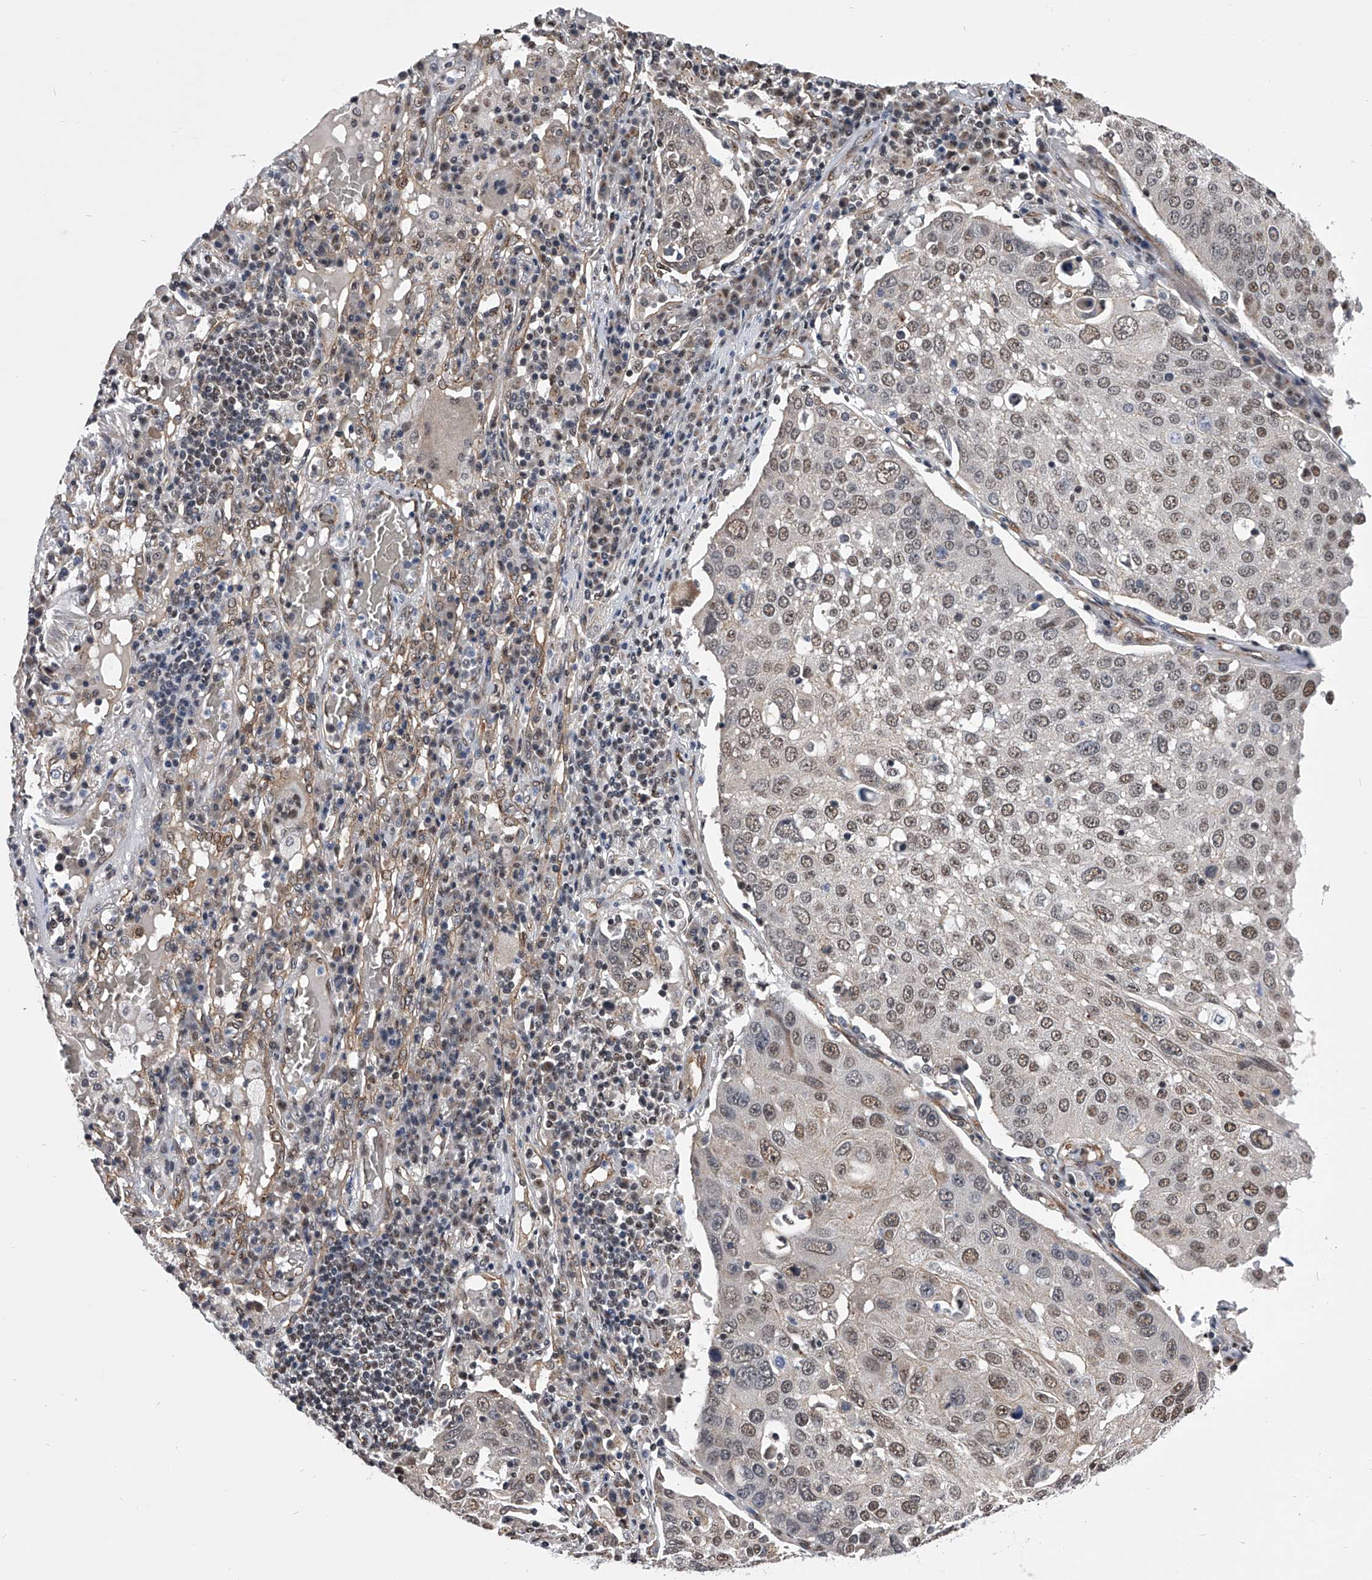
{"staining": {"intensity": "weak", "quantity": ">75%", "location": "nuclear"}, "tissue": "lung cancer", "cell_type": "Tumor cells", "image_type": "cancer", "snomed": [{"axis": "morphology", "description": "Squamous cell carcinoma, NOS"}, {"axis": "topography", "description": "Lung"}], "caption": "Human squamous cell carcinoma (lung) stained with a protein marker reveals weak staining in tumor cells.", "gene": "ZNF76", "patient": {"sex": "male", "age": 65}}